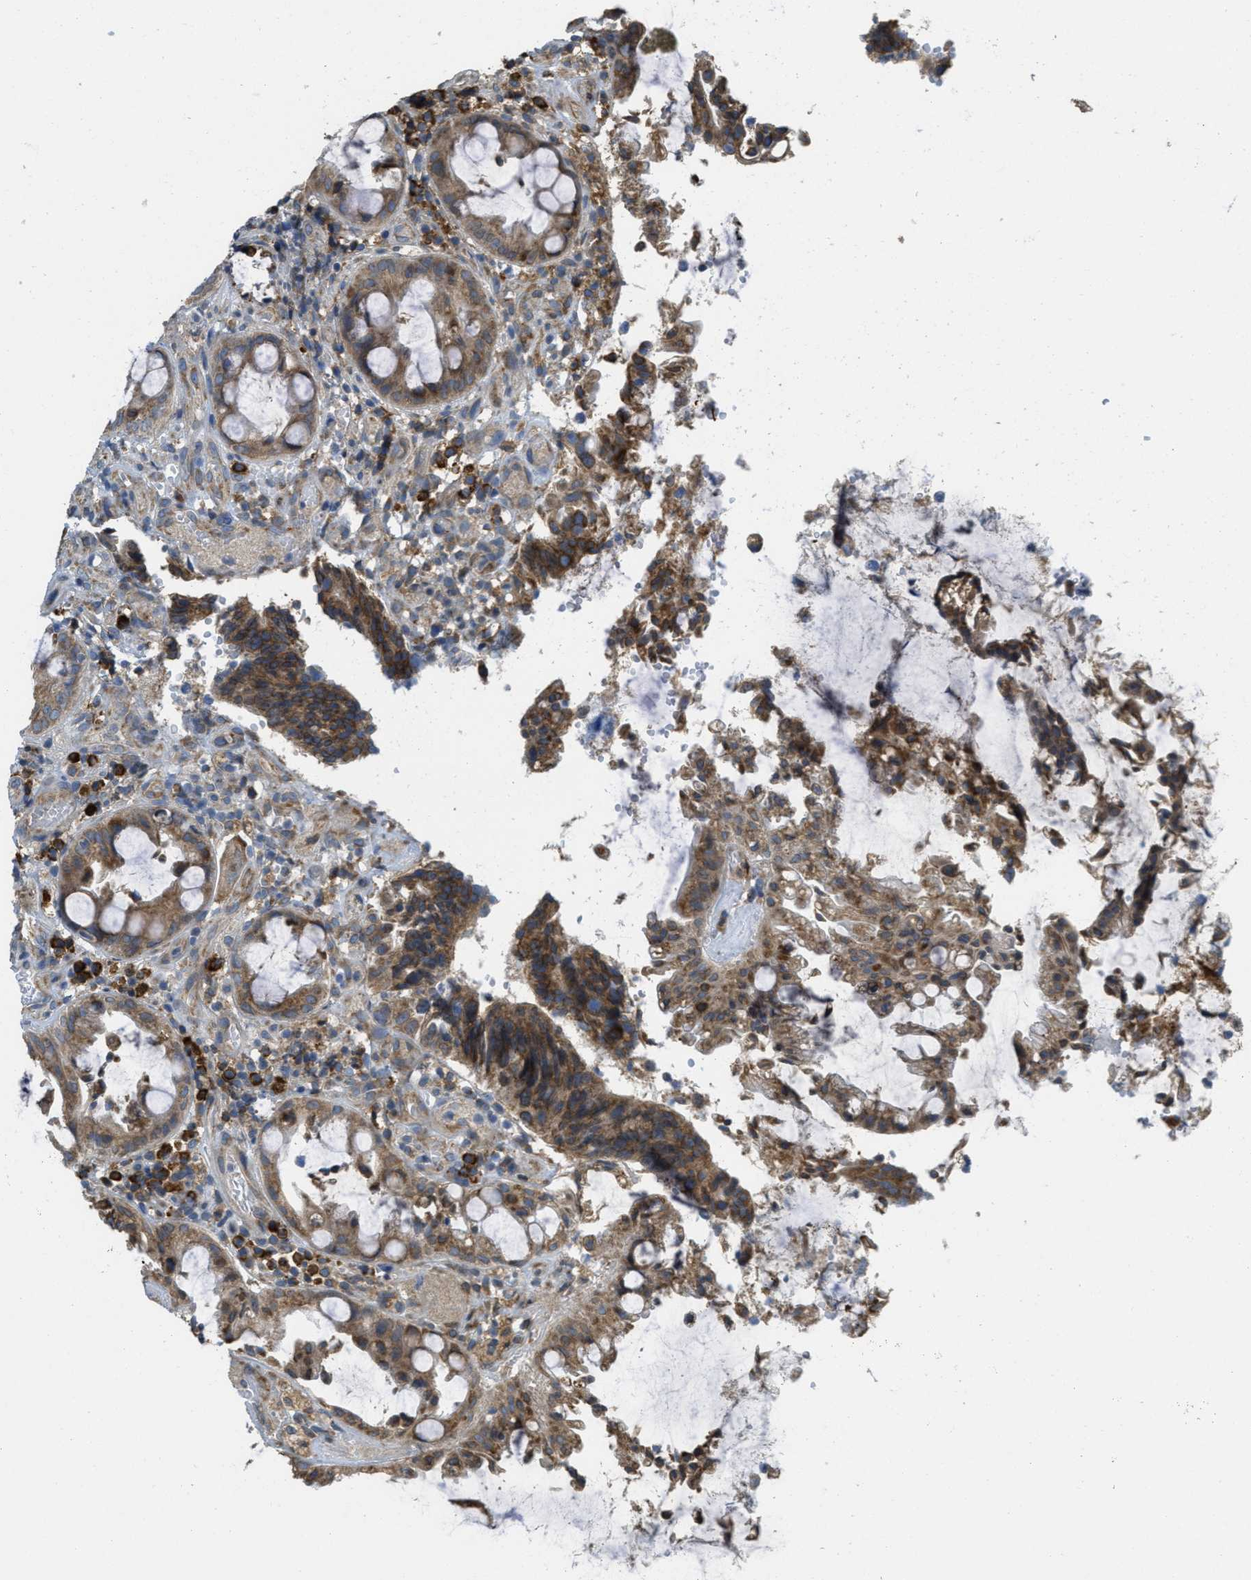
{"staining": {"intensity": "weak", "quantity": ">75%", "location": "cytoplasmic/membranous"}, "tissue": "colorectal cancer", "cell_type": "Tumor cells", "image_type": "cancer", "snomed": [{"axis": "morphology", "description": "Adenocarcinoma, NOS"}, {"axis": "topography", "description": "Colon"}], "caption": "Immunohistochemistry (IHC) histopathology image of neoplastic tissue: colorectal adenocarcinoma stained using immunohistochemistry (IHC) displays low levels of weak protein expression localized specifically in the cytoplasmic/membranous of tumor cells, appearing as a cytoplasmic/membranous brown color.", "gene": "SSR1", "patient": {"sex": "female", "age": 57}}